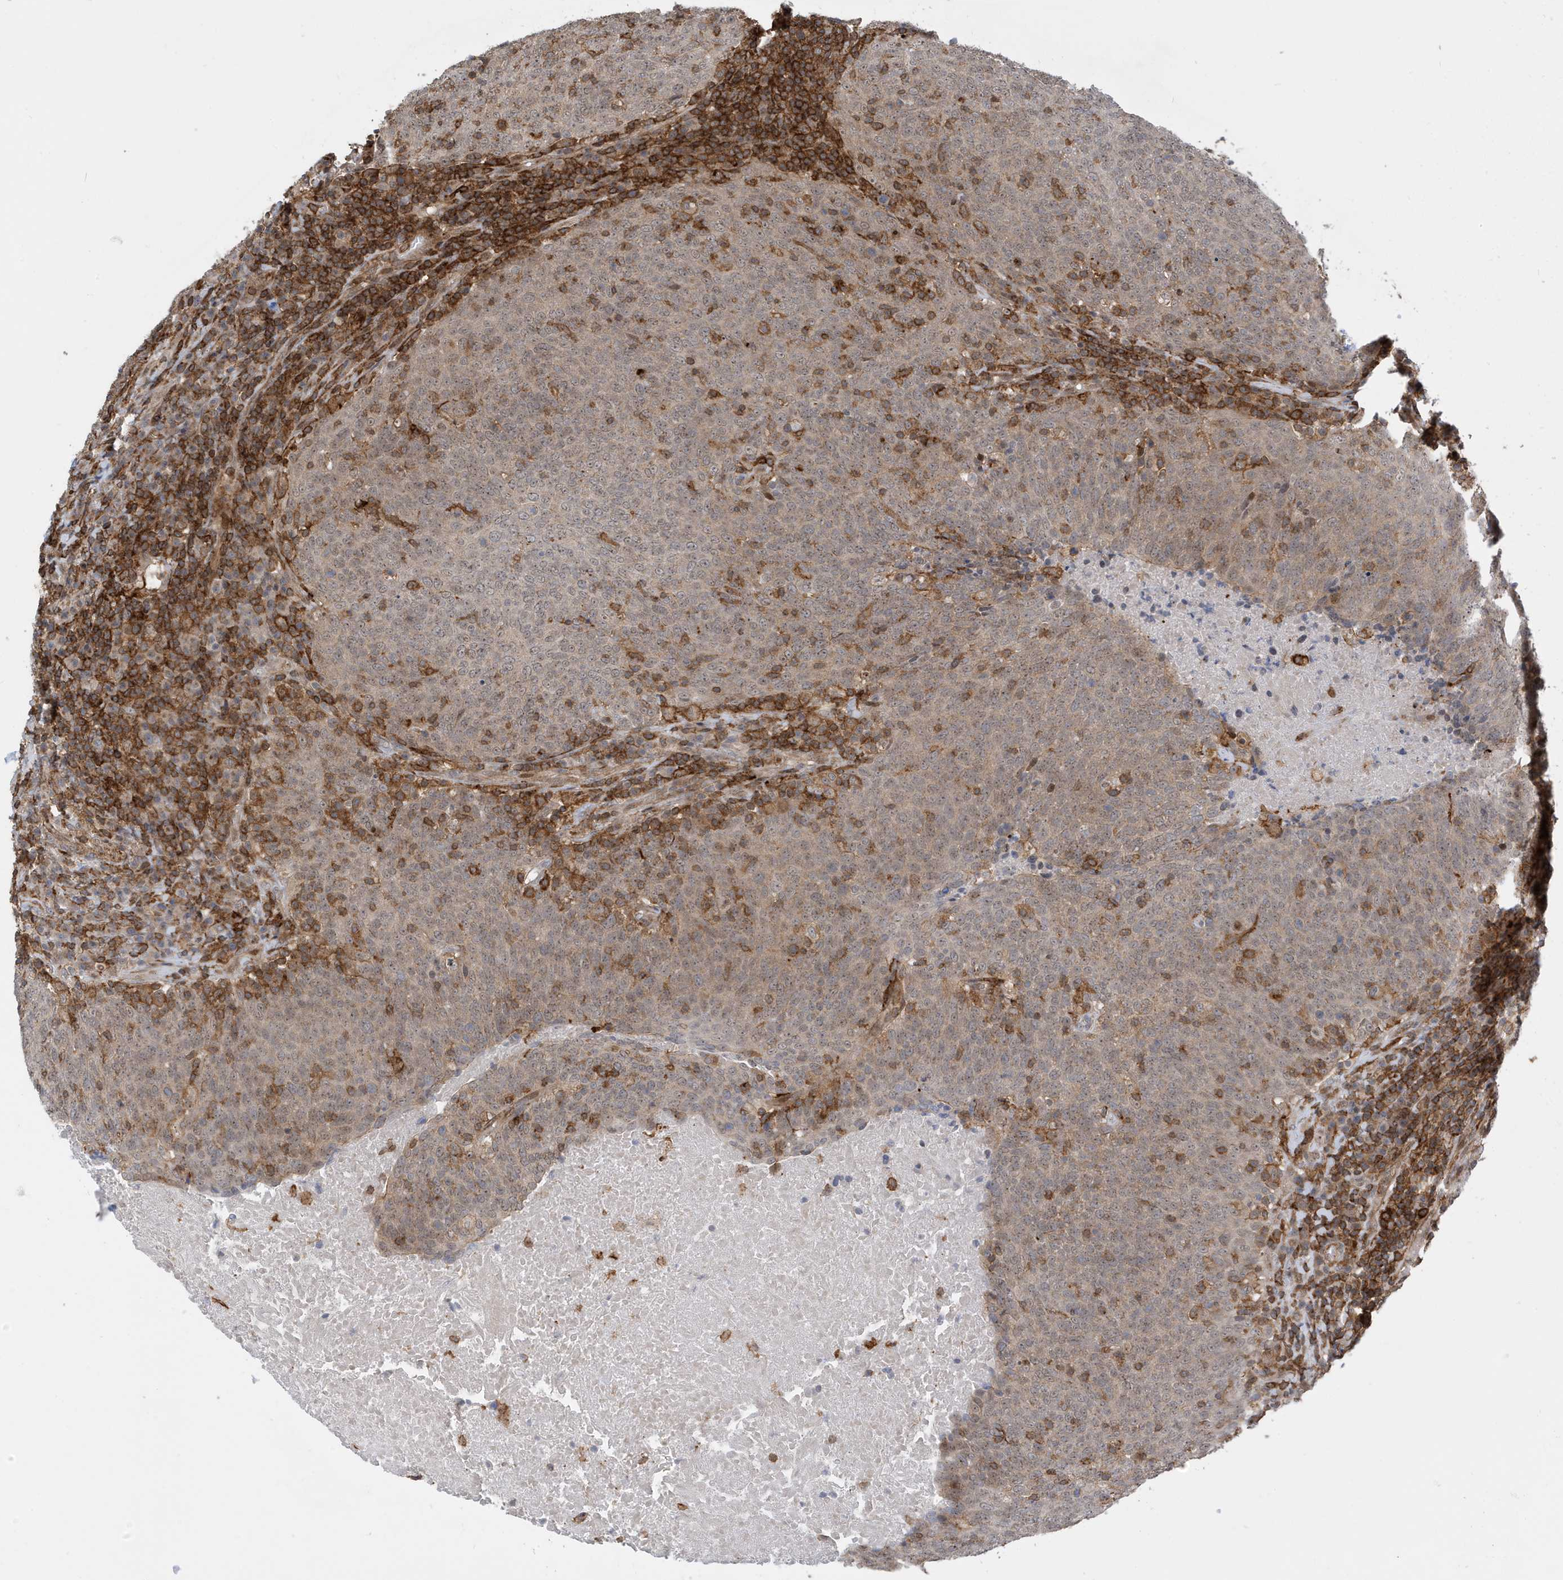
{"staining": {"intensity": "weak", "quantity": ">75%", "location": "cytoplasmic/membranous,nuclear"}, "tissue": "head and neck cancer", "cell_type": "Tumor cells", "image_type": "cancer", "snomed": [{"axis": "morphology", "description": "Squamous cell carcinoma, NOS"}, {"axis": "morphology", "description": "Squamous cell carcinoma, metastatic, NOS"}, {"axis": "topography", "description": "Lymph node"}, {"axis": "topography", "description": "Head-Neck"}], "caption": "The immunohistochemical stain labels weak cytoplasmic/membranous and nuclear positivity in tumor cells of squamous cell carcinoma (head and neck) tissue. (Brightfield microscopy of DAB IHC at high magnification).", "gene": "TATDN3", "patient": {"sex": "male", "age": 62}}